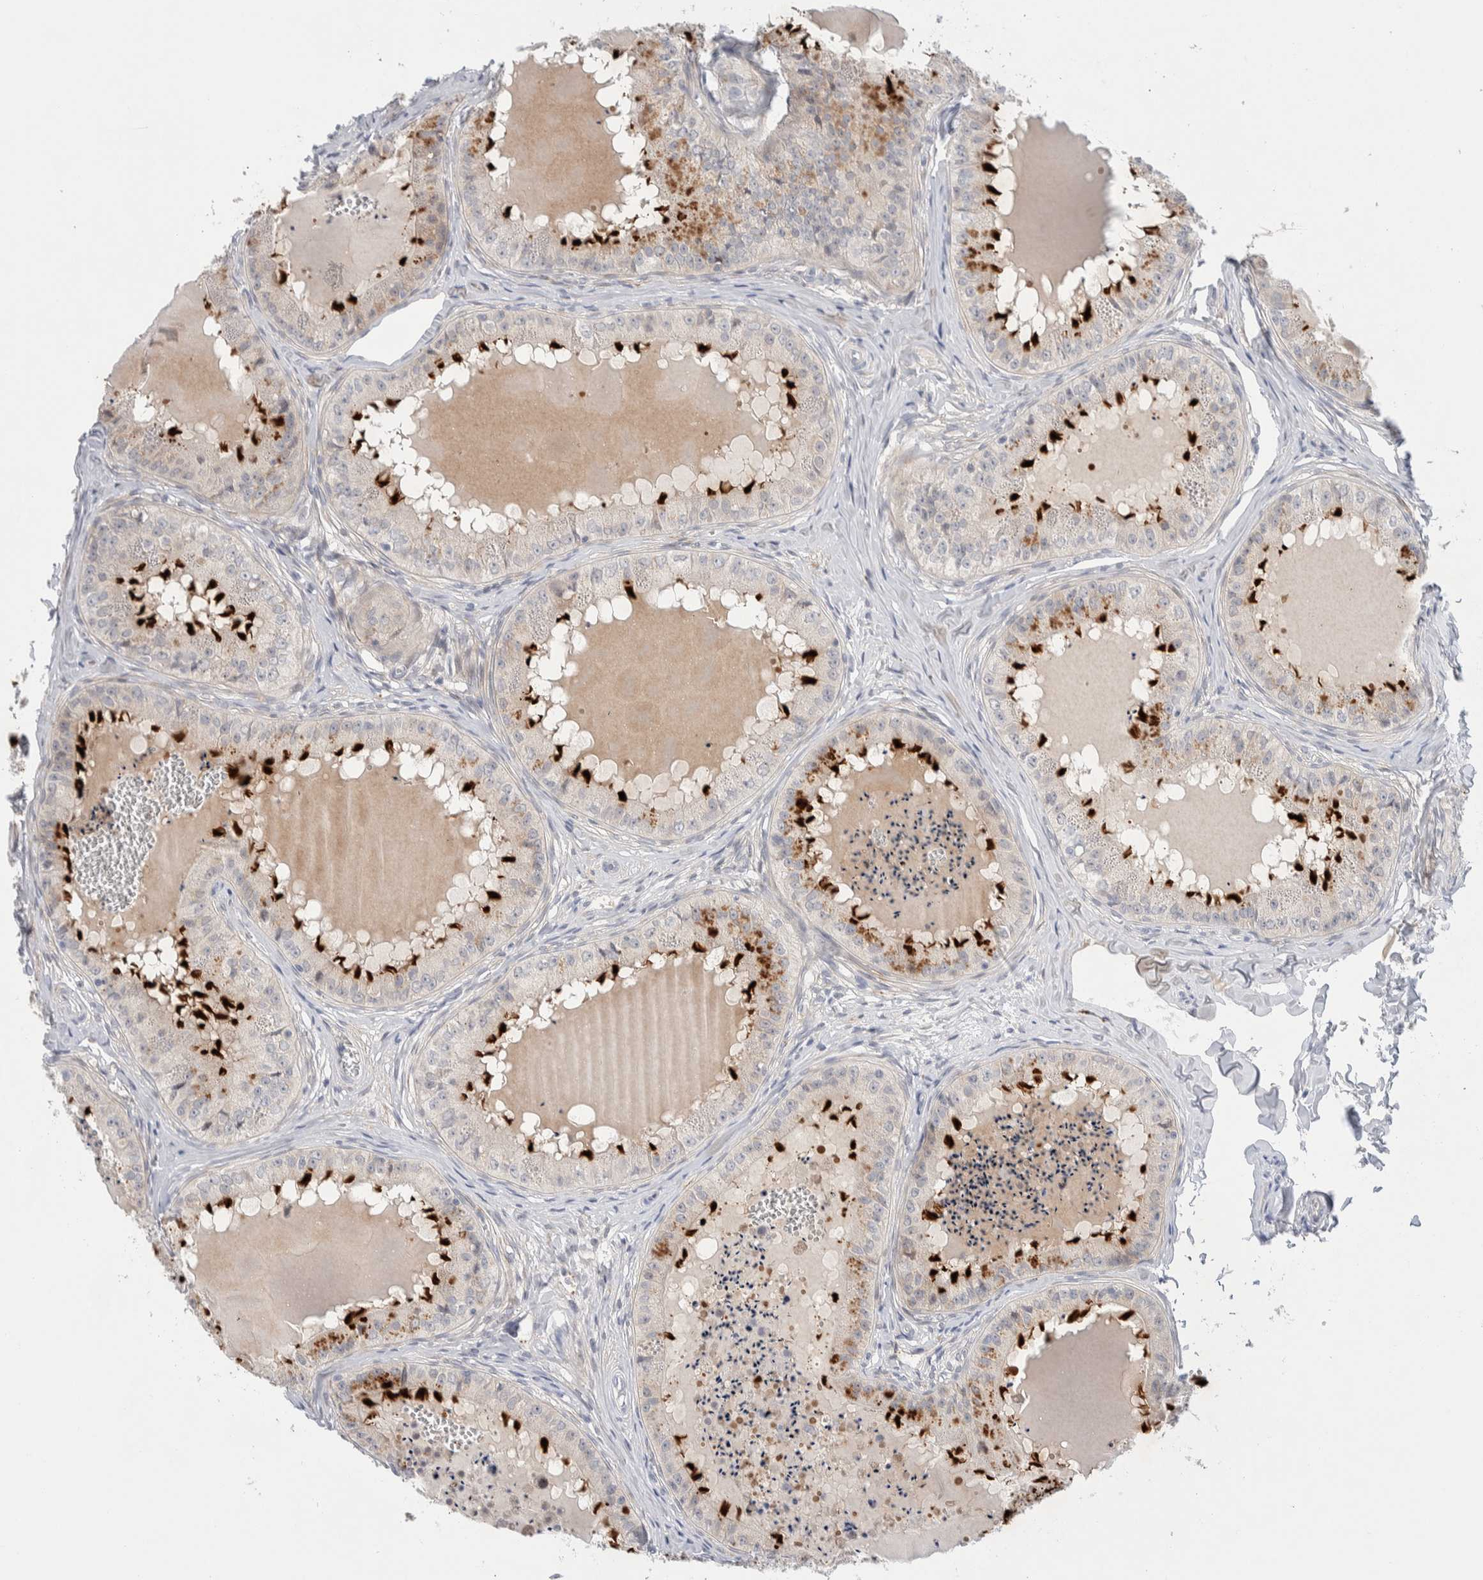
{"staining": {"intensity": "strong", "quantity": "<25%", "location": "cytoplasmic/membranous"}, "tissue": "epididymis", "cell_type": "Glandular cells", "image_type": "normal", "snomed": [{"axis": "morphology", "description": "Normal tissue, NOS"}, {"axis": "topography", "description": "Epididymis"}], "caption": "The histopathology image shows a brown stain indicating the presence of a protein in the cytoplasmic/membranous of glandular cells in epididymis.", "gene": "DNAJB6", "patient": {"sex": "male", "age": 31}}